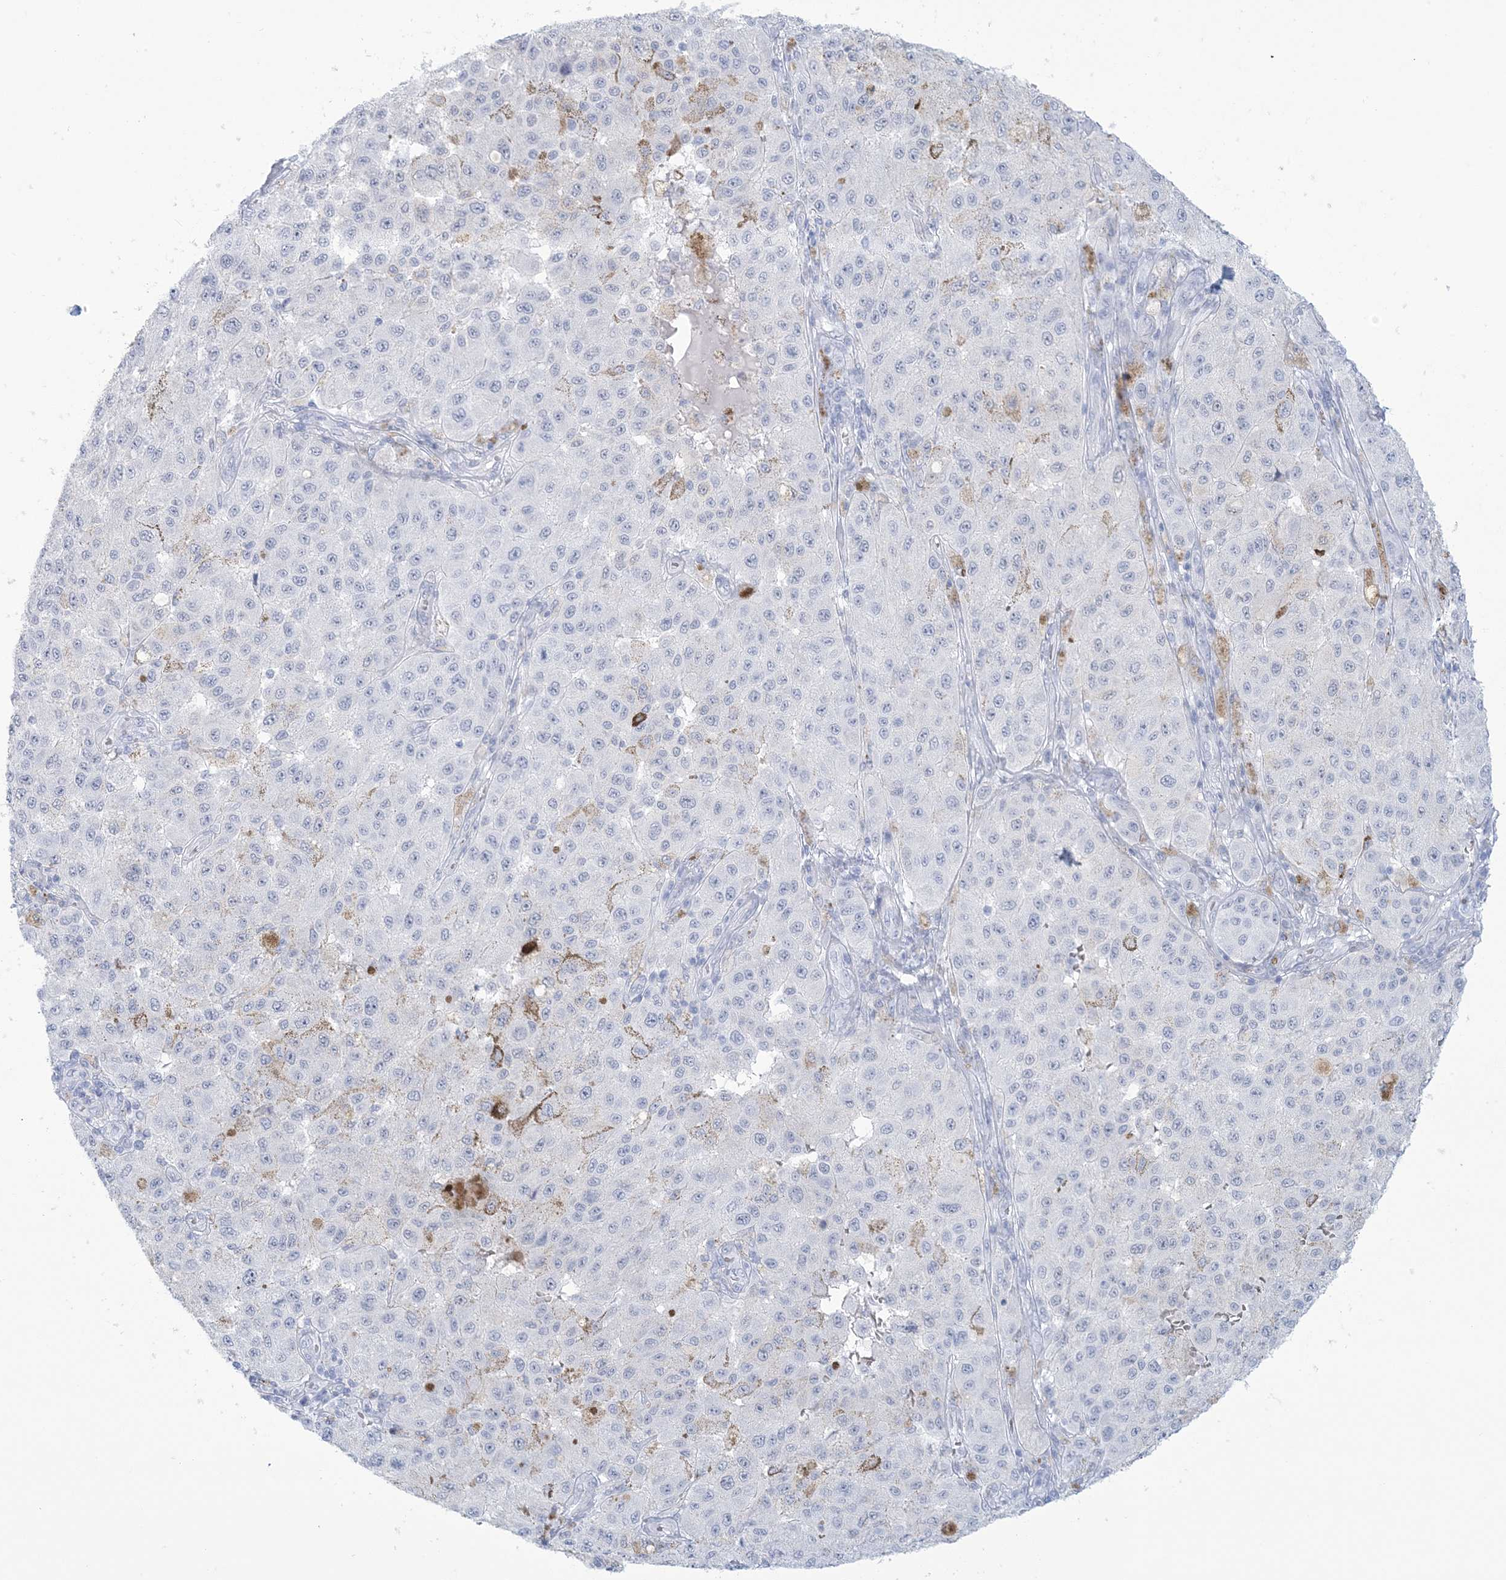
{"staining": {"intensity": "negative", "quantity": "none", "location": "none"}, "tissue": "melanoma", "cell_type": "Tumor cells", "image_type": "cancer", "snomed": [{"axis": "morphology", "description": "Malignant melanoma, NOS"}, {"axis": "topography", "description": "Skin"}], "caption": "This photomicrograph is of melanoma stained with immunohistochemistry (IHC) to label a protein in brown with the nuclei are counter-stained blue. There is no staining in tumor cells.", "gene": "AGXT", "patient": {"sex": "female", "age": 64}}